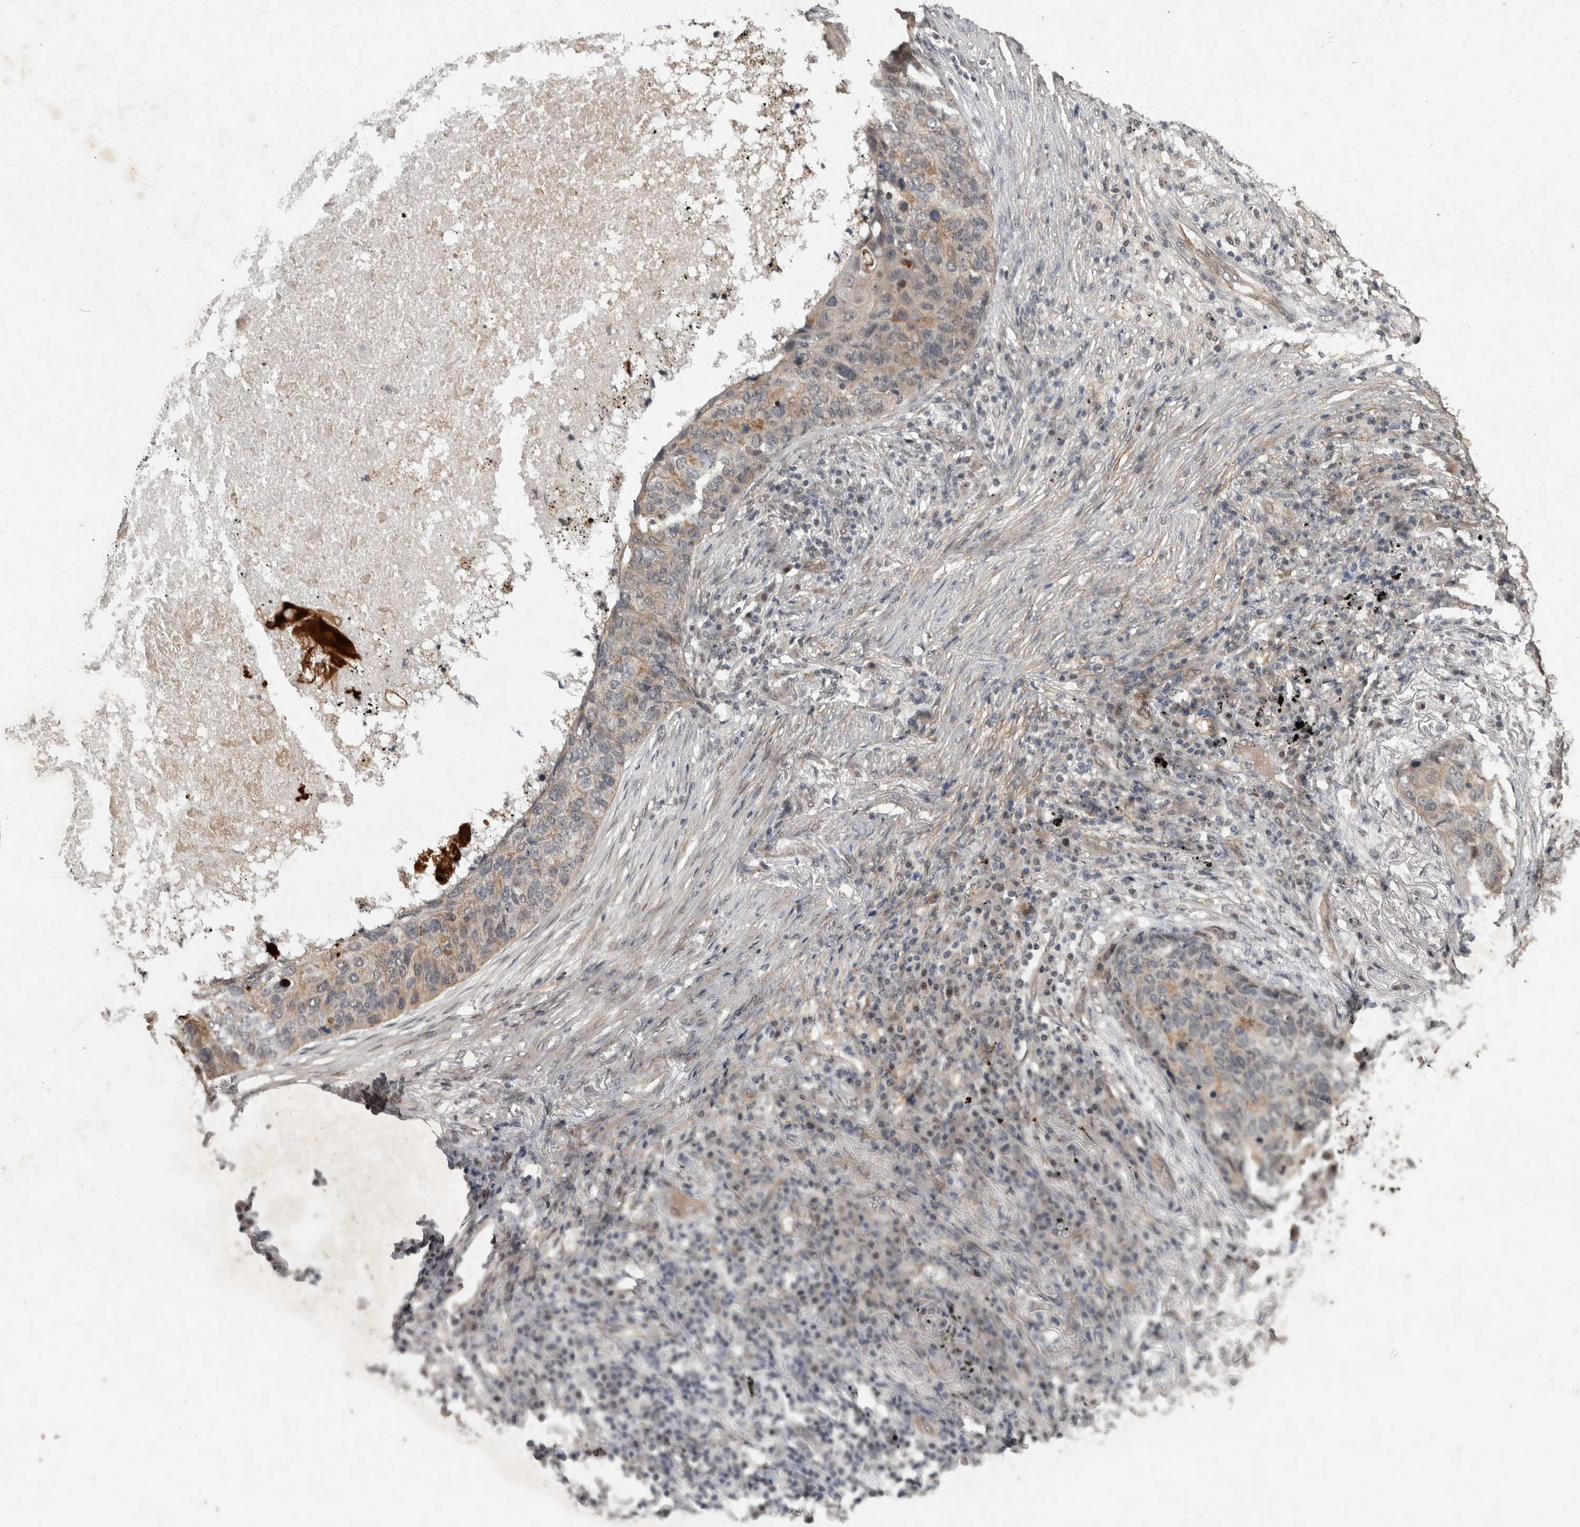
{"staining": {"intensity": "weak", "quantity": "<25%", "location": "cytoplasmic/membranous"}, "tissue": "lung cancer", "cell_type": "Tumor cells", "image_type": "cancer", "snomed": [{"axis": "morphology", "description": "Squamous cell carcinoma, NOS"}, {"axis": "topography", "description": "Lung"}], "caption": "A high-resolution image shows IHC staining of squamous cell carcinoma (lung), which reveals no significant expression in tumor cells.", "gene": "RHPN1", "patient": {"sex": "female", "age": 63}}